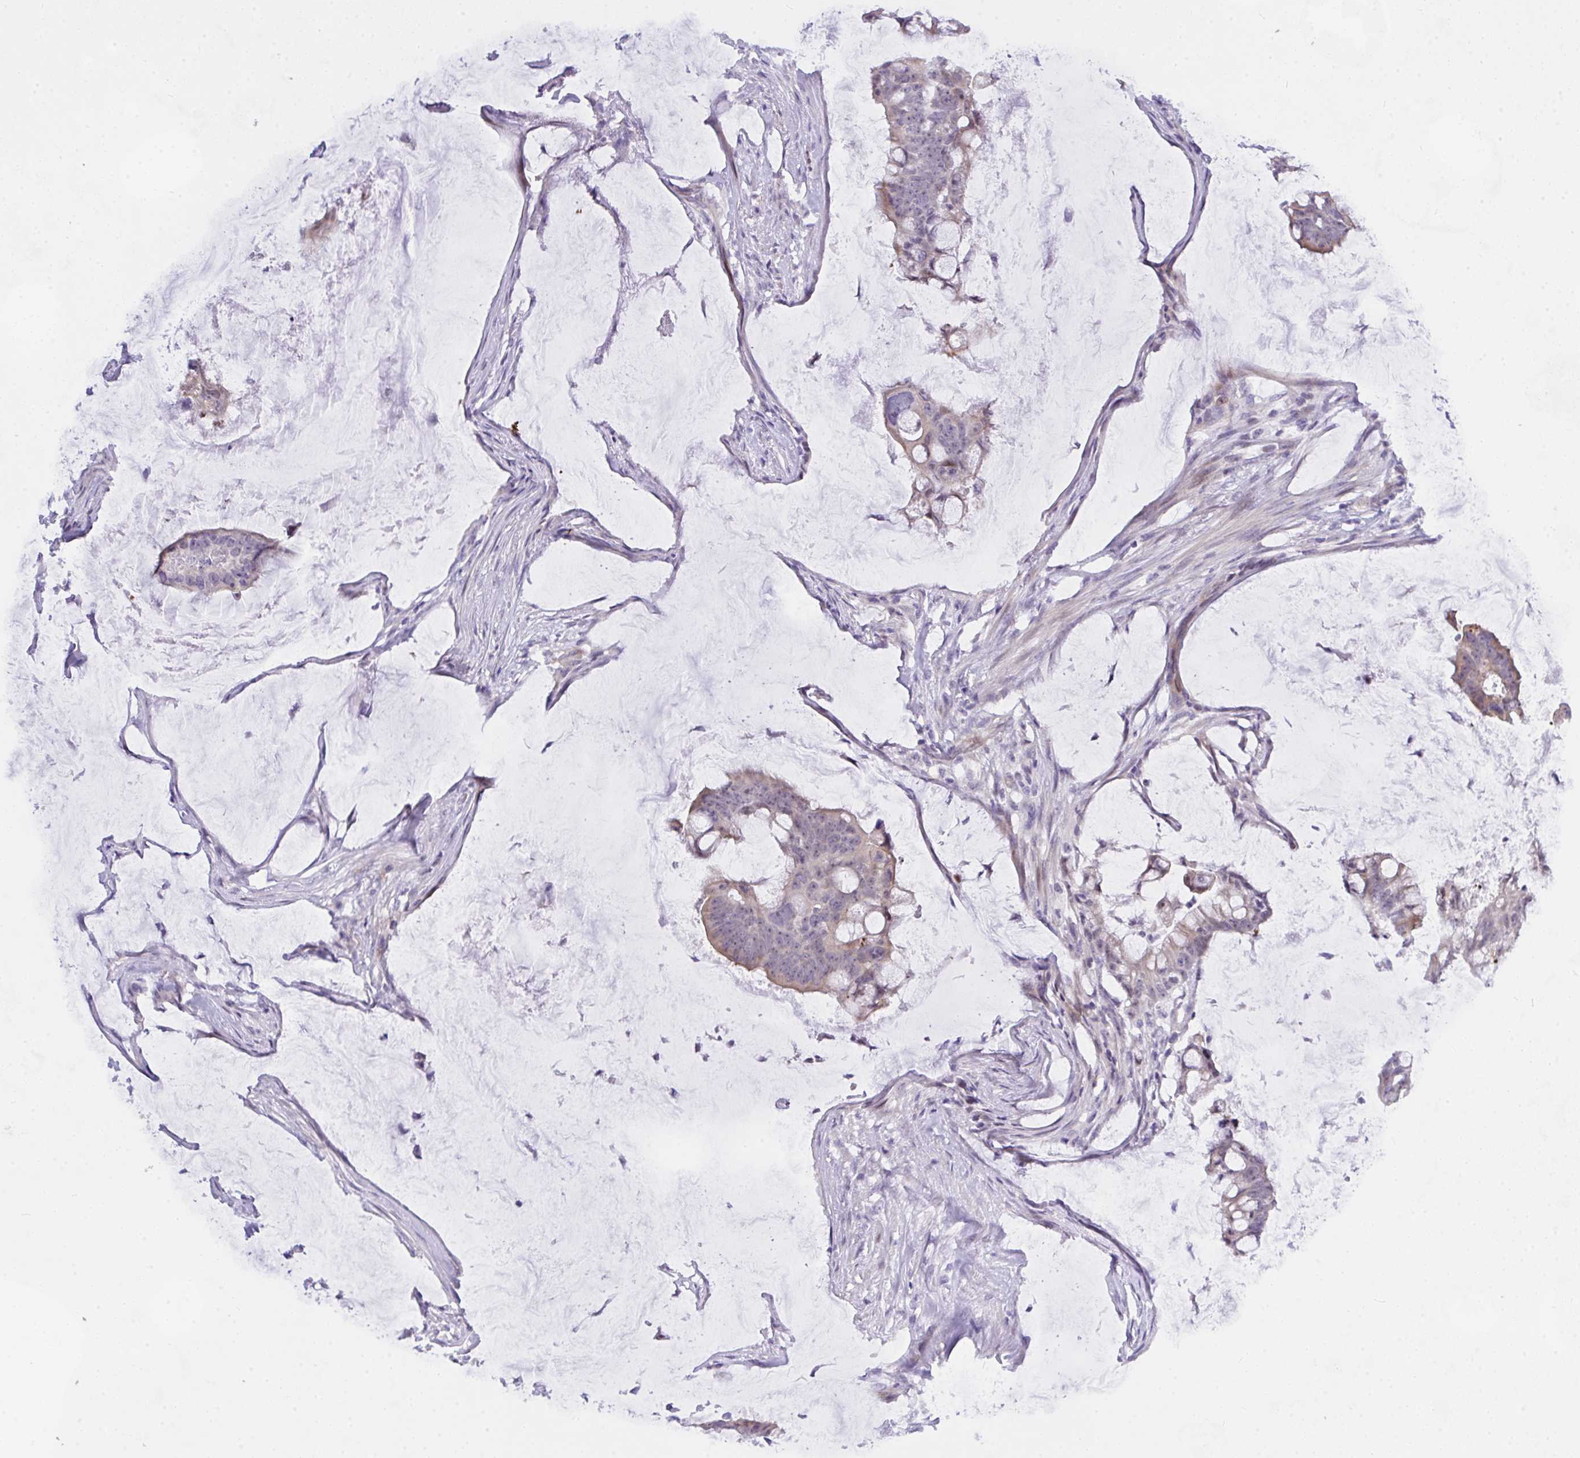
{"staining": {"intensity": "weak", "quantity": "25%-75%", "location": "cytoplasmic/membranous,nuclear"}, "tissue": "colorectal cancer", "cell_type": "Tumor cells", "image_type": "cancer", "snomed": [{"axis": "morphology", "description": "Adenocarcinoma, NOS"}, {"axis": "topography", "description": "Colon"}], "caption": "Colorectal cancer (adenocarcinoma) stained with a brown dye displays weak cytoplasmic/membranous and nuclear positive positivity in approximately 25%-75% of tumor cells.", "gene": "NFXL1", "patient": {"sex": "male", "age": 62}}